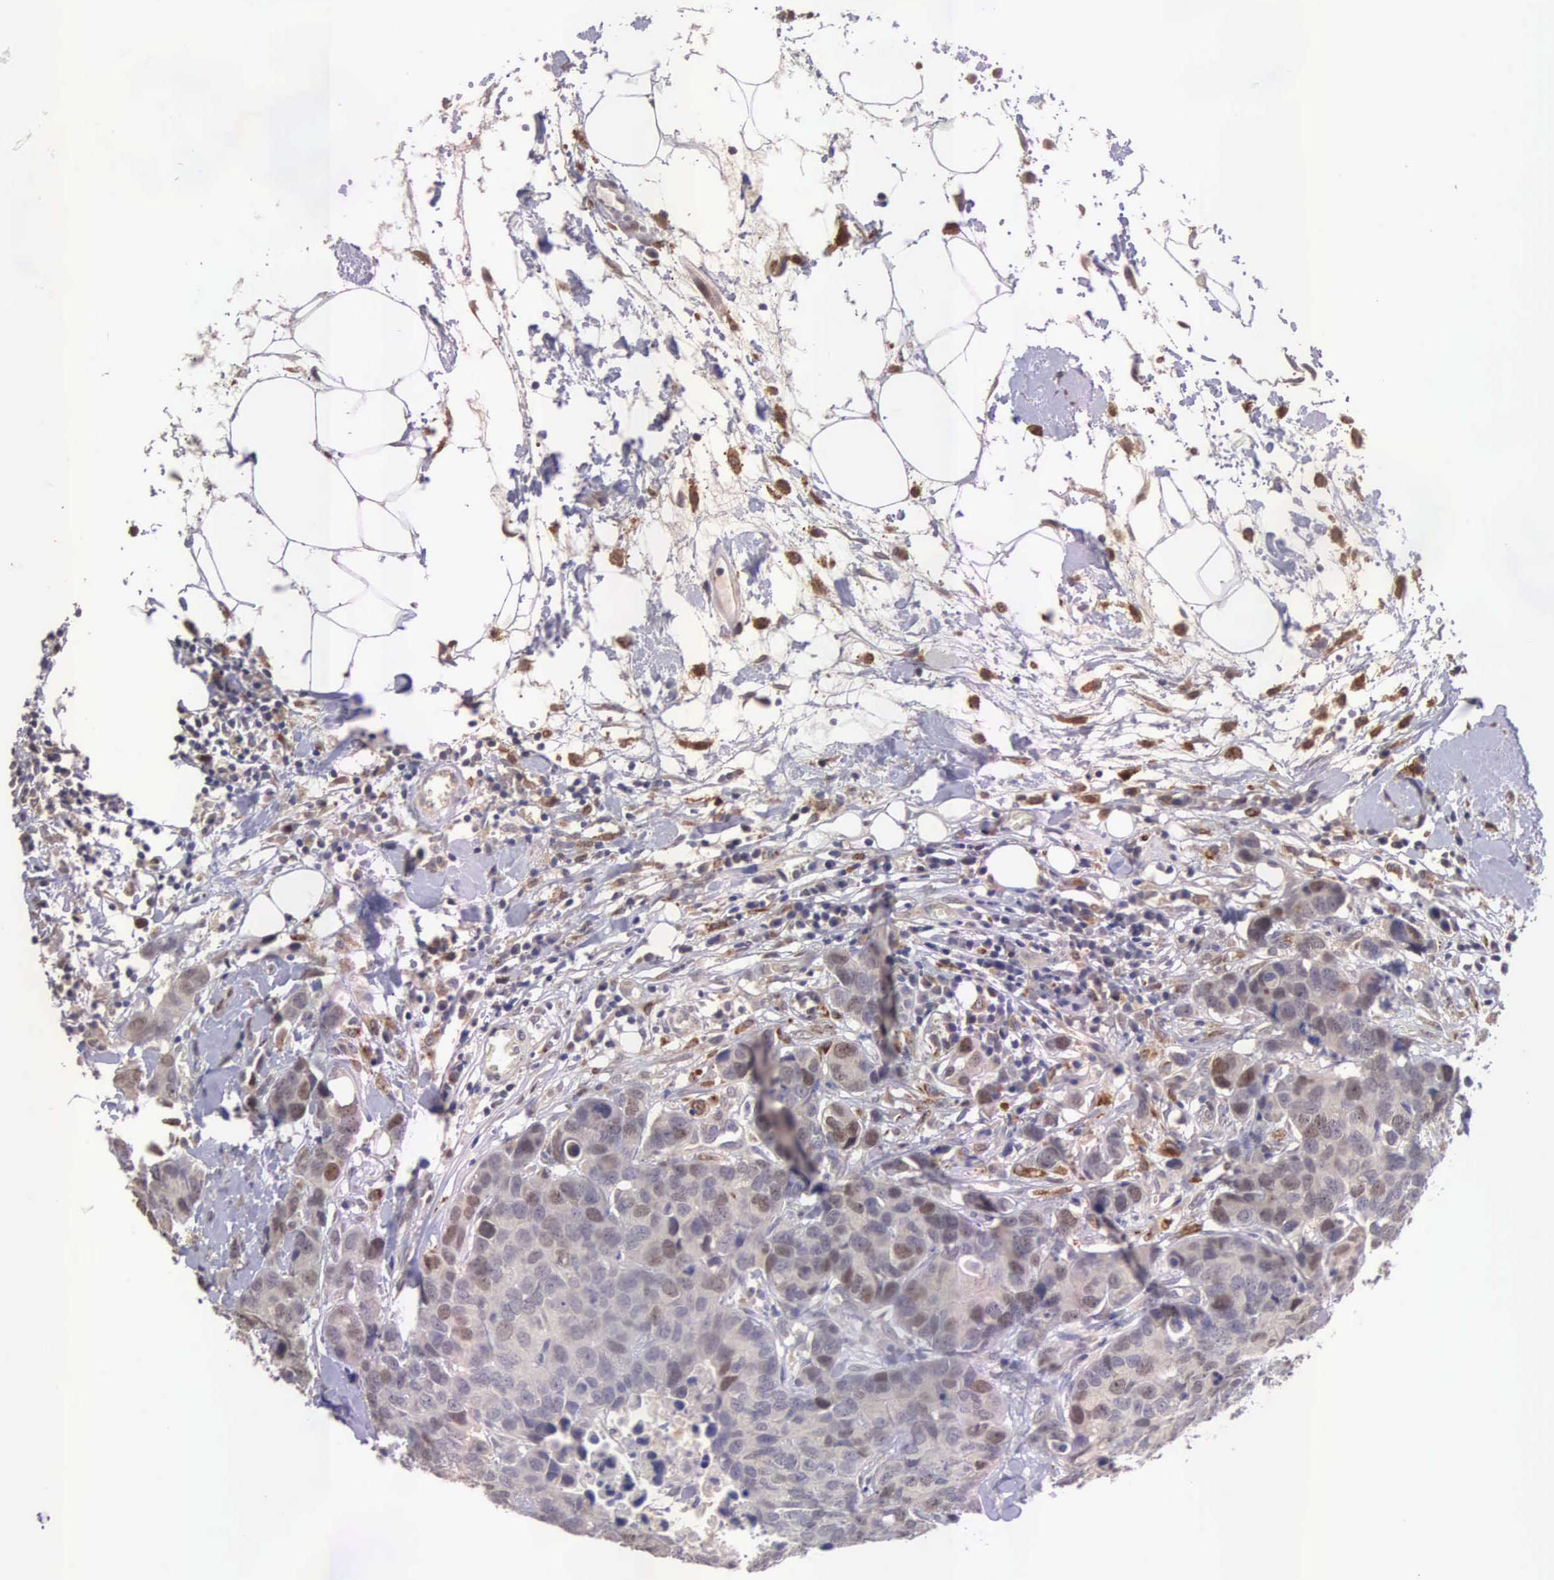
{"staining": {"intensity": "moderate", "quantity": "25%-75%", "location": "cytoplasmic/membranous,nuclear"}, "tissue": "breast cancer", "cell_type": "Tumor cells", "image_type": "cancer", "snomed": [{"axis": "morphology", "description": "Duct carcinoma"}, {"axis": "topography", "description": "Breast"}], "caption": "The histopathology image shows staining of invasive ductal carcinoma (breast), revealing moderate cytoplasmic/membranous and nuclear protein staining (brown color) within tumor cells.", "gene": "CDC45", "patient": {"sex": "female", "age": 91}}